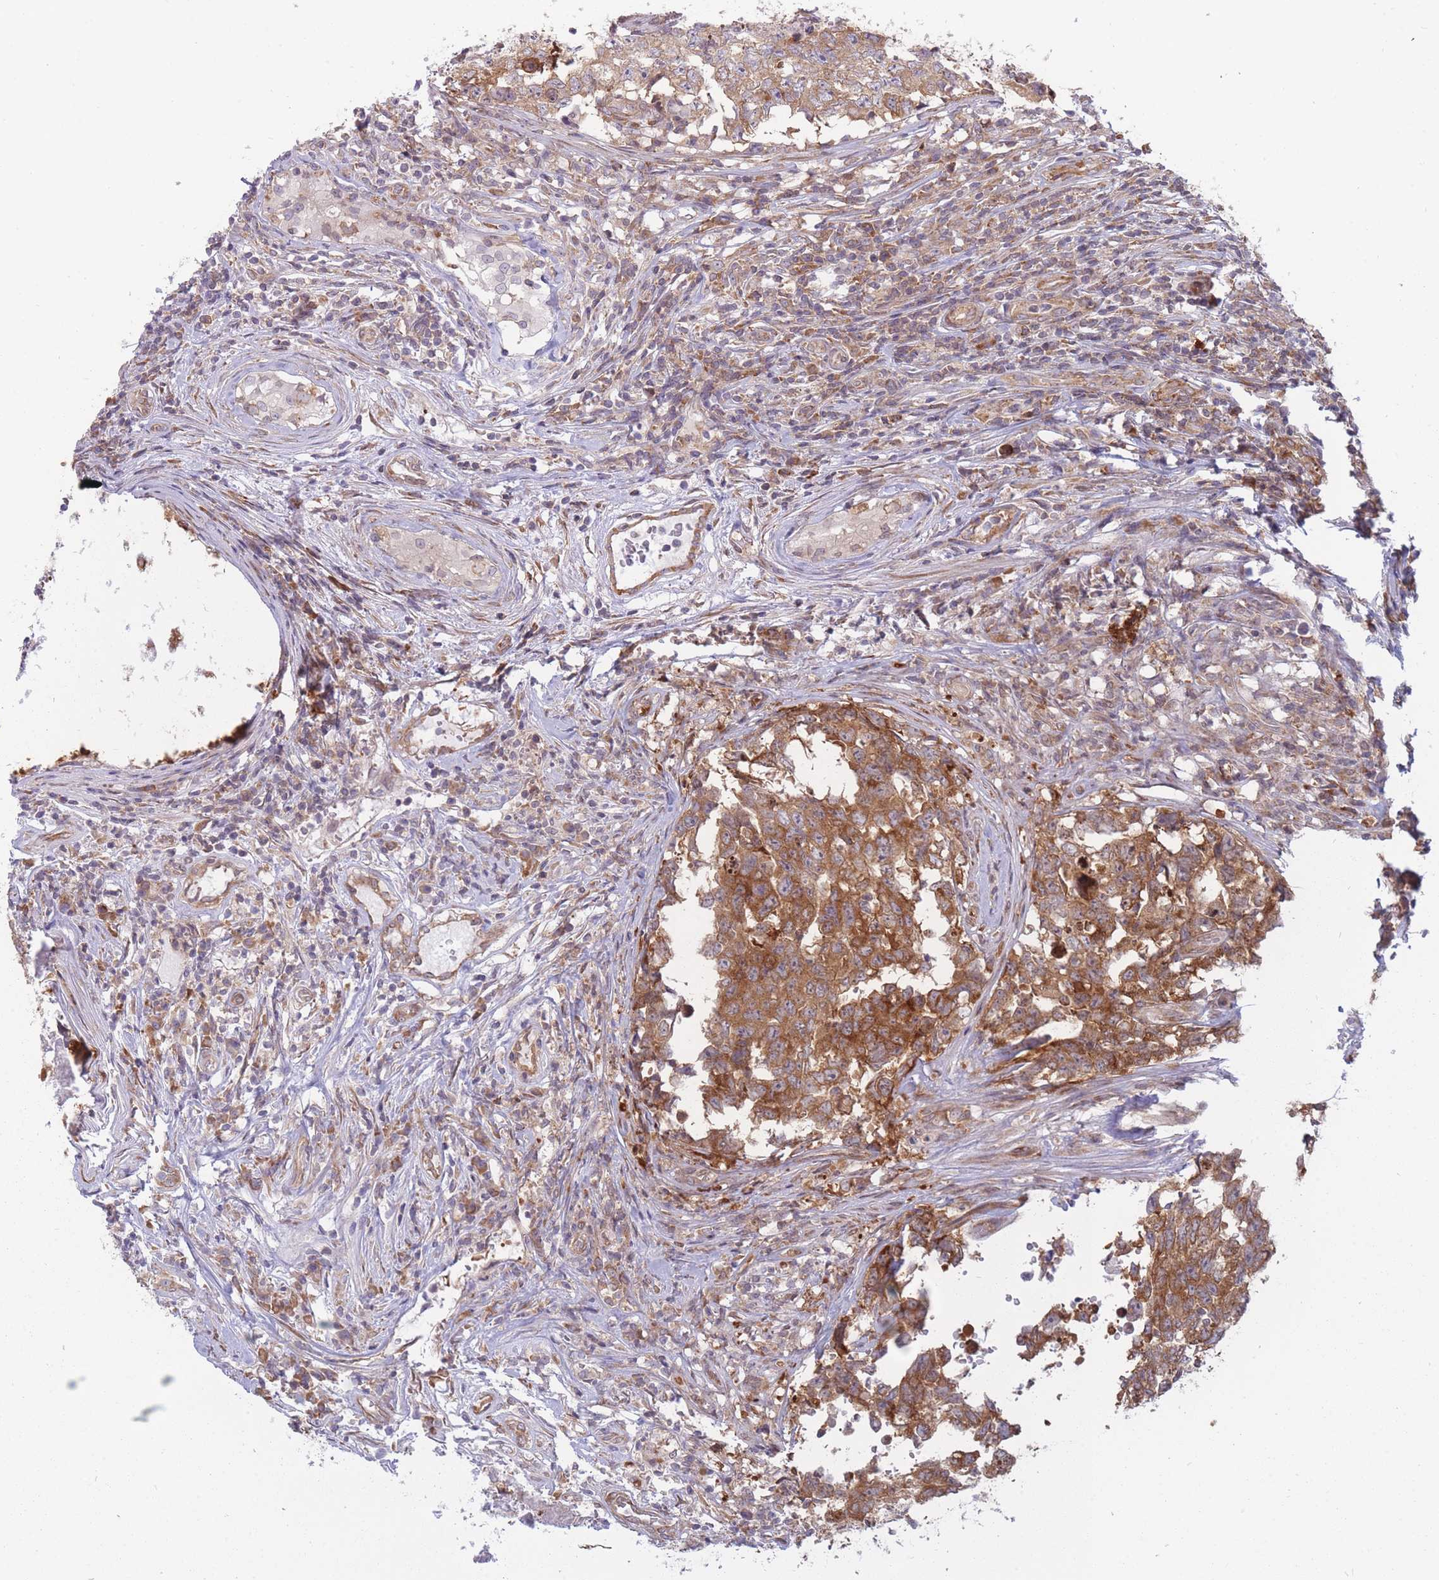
{"staining": {"intensity": "strong", "quantity": ">75%", "location": "cytoplasmic/membranous"}, "tissue": "testis cancer", "cell_type": "Tumor cells", "image_type": "cancer", "snomed": [{"axis": "morphology", "description": "Normal tissue, NOS"}, {"axis": "morphology", "description": "Carcinoma, Embryonal, NOS"}, {"axis": "topography", "description": "Testis"}, {"axis": "topography", "description": "Epididymis"}], "caption": "Immunohistochemical staining of testis cancer displays high levels of strong cytoplasmic/membranous protein staining in about >75% of tumor cells.", "gene": "CCDC124", "patient": {"sex": "male", "age": 25}}